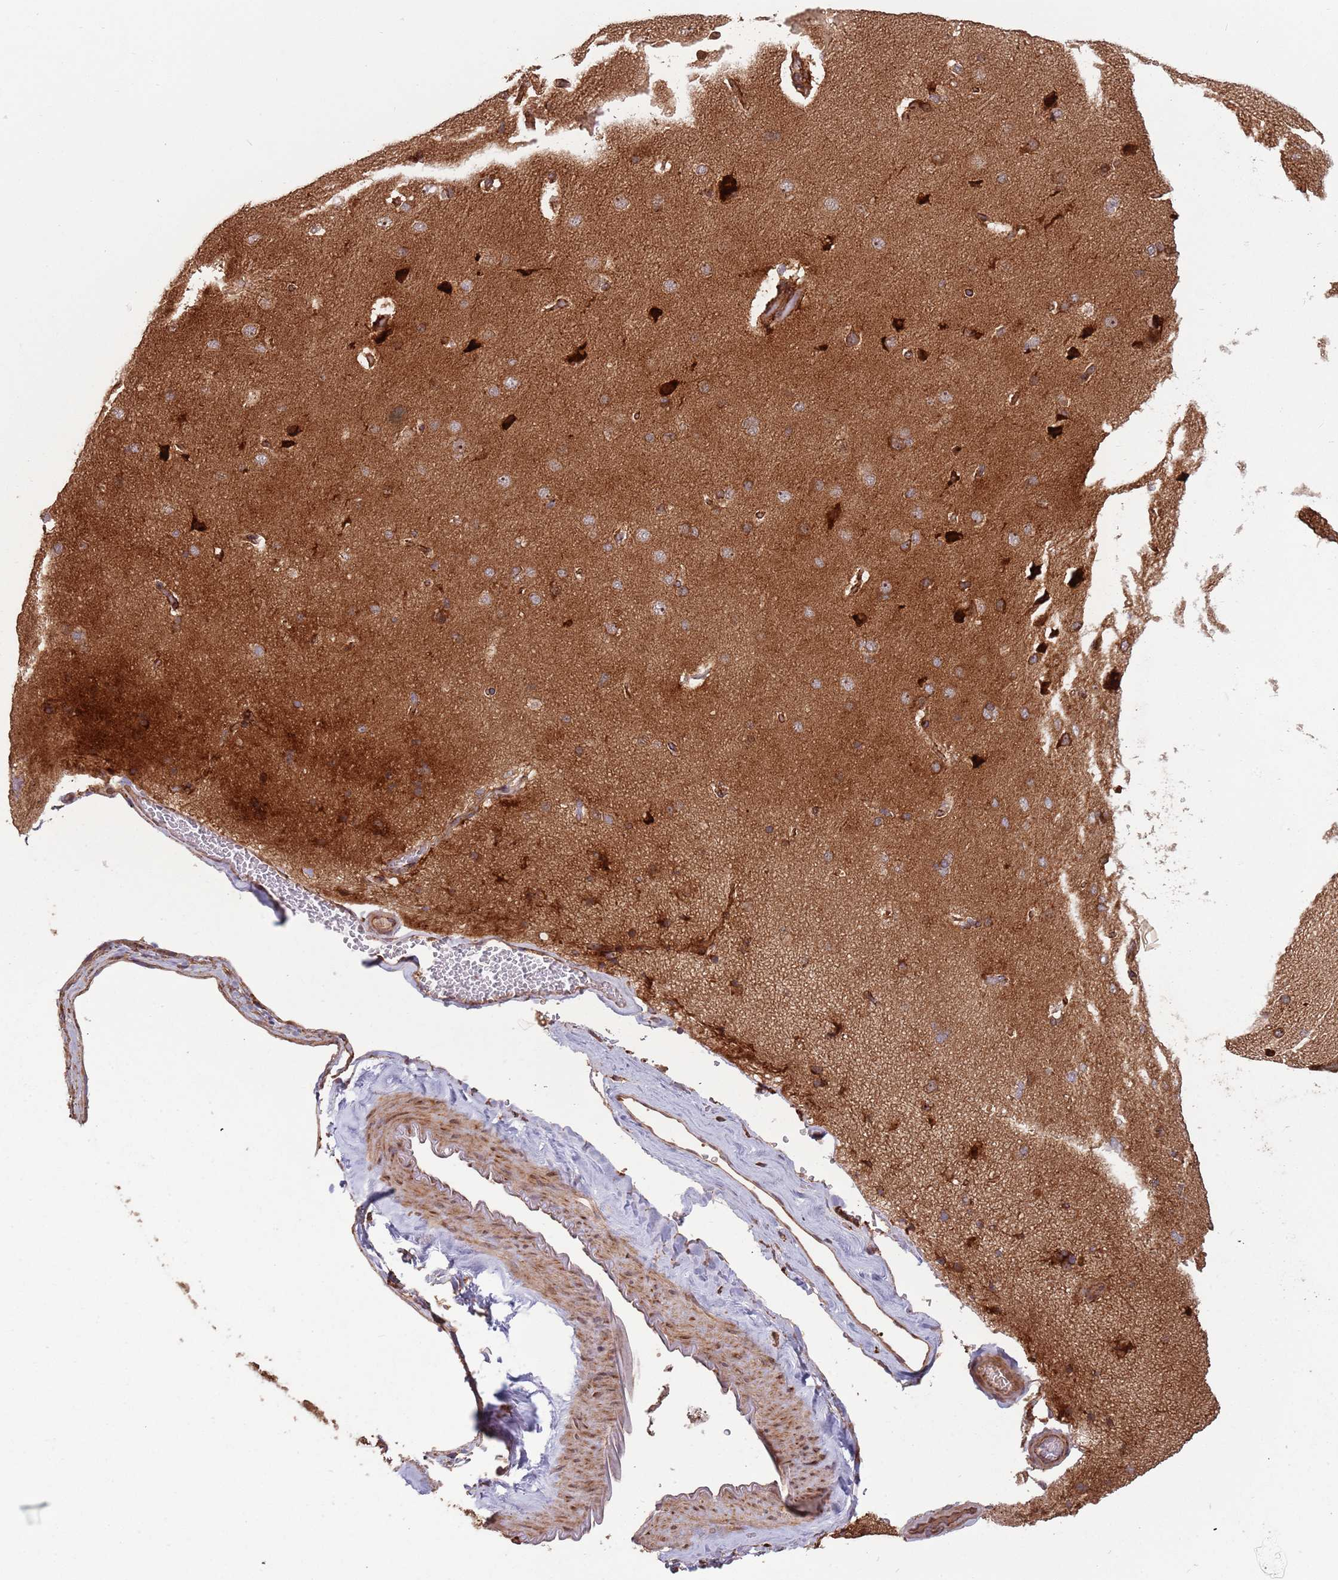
{"staining": {"intensity": "moderate", "quantity": ">75%", "location": "cytoplasmic/membranous"}, "tissue": "cerebral cortex", "cell_type": "Endothelial cells", "image_type": "normal", "snomed": [{"axis": "morphology", "description": "Normal tissue, NOS"}, {"axis": "topography", "description": "Cerebral cortex"}], "caption": "Immunohistochemistry (DAB (3,3'-diaminobenzidine)) staining of normal human cerebral cortex reveals moderate cytoplasmic/membranous protein staining in approximately >75% of endothelial cells.", "gene": "ZNF428", "patient": {"sex": "male", "age": 62}}